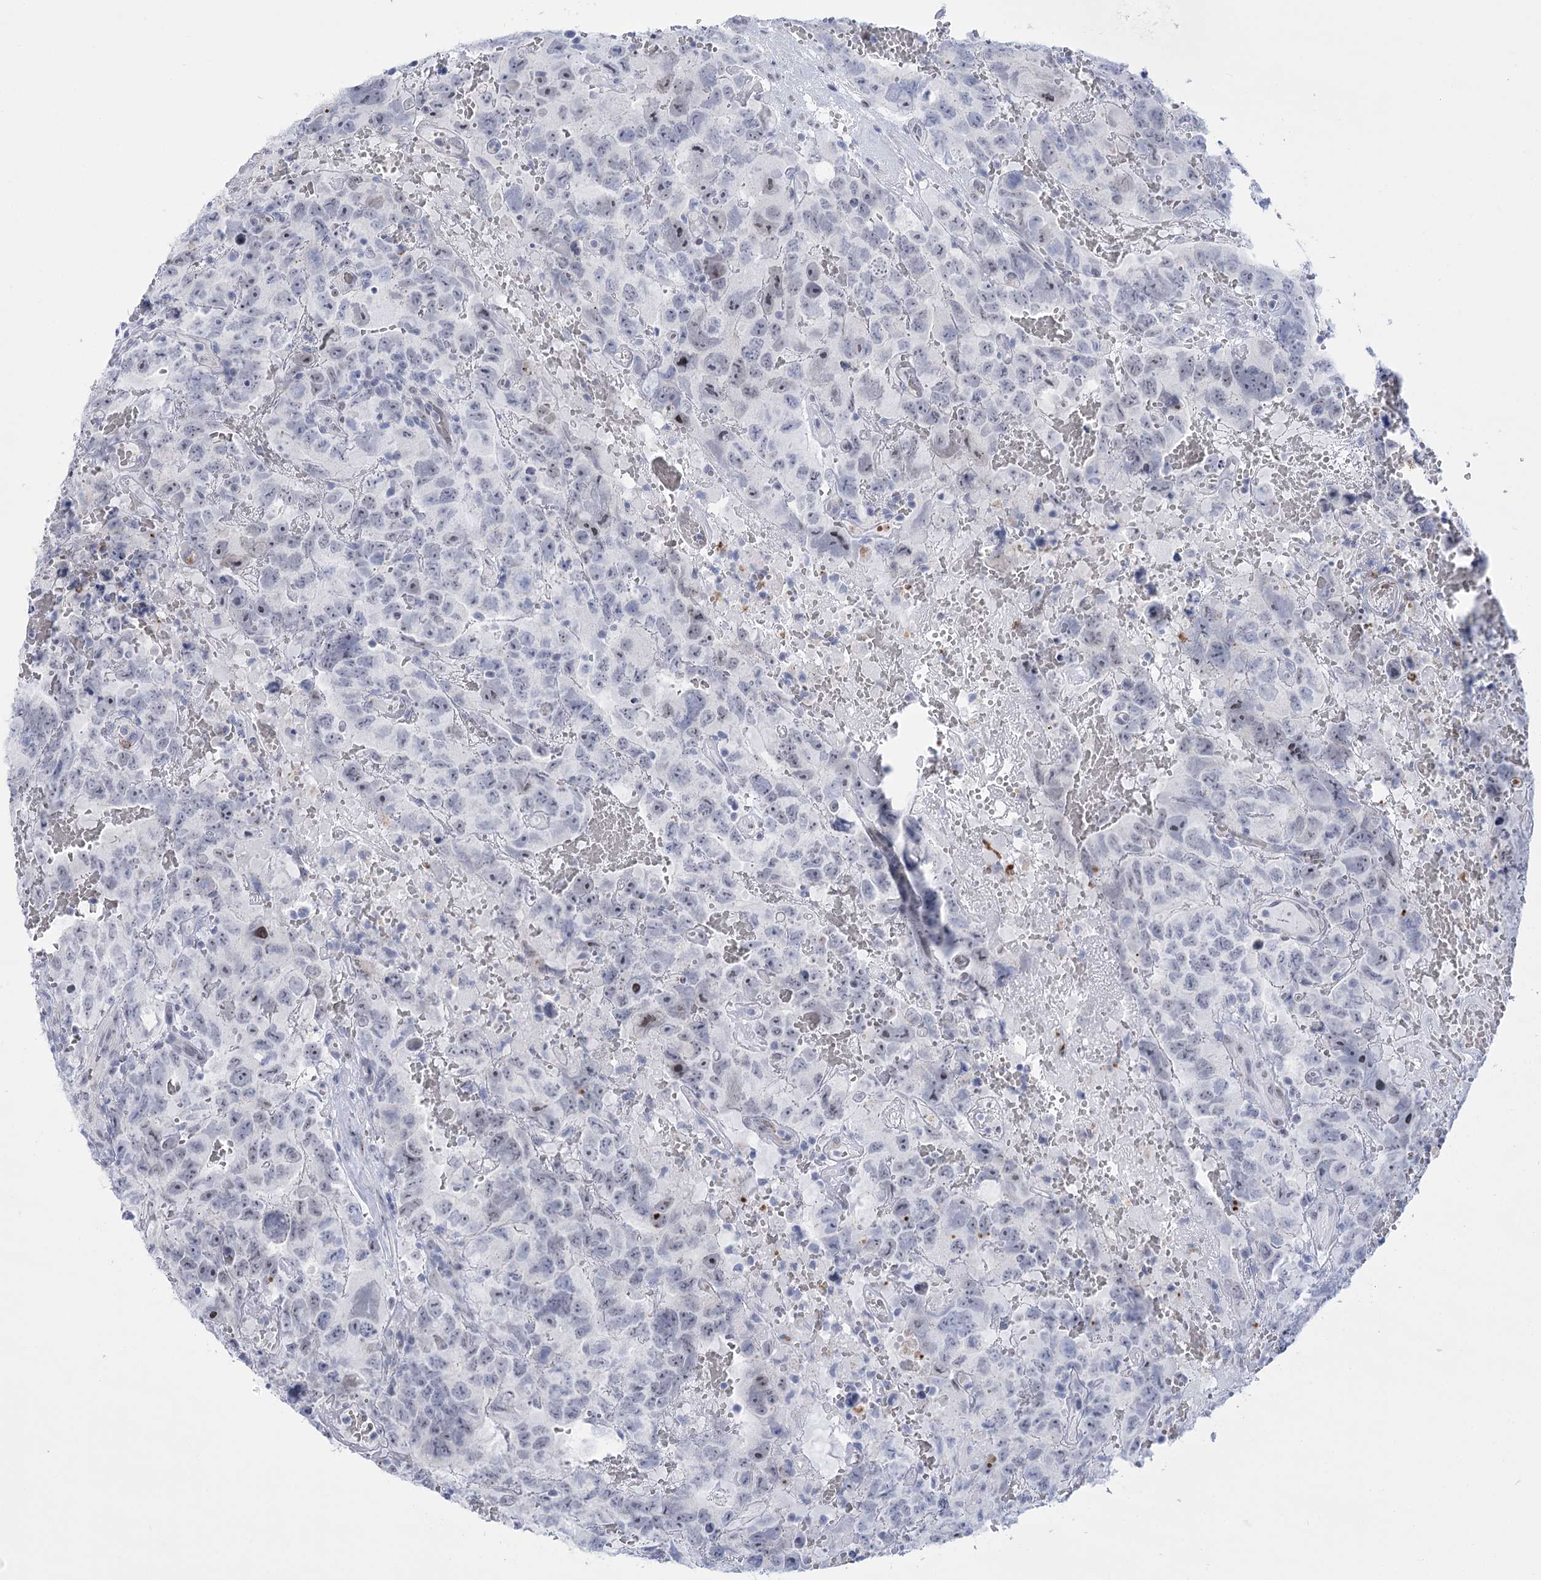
{"staining": {"intensity": "weak", "quantity": "<25%", "location": "nuclear"}, "tissue": "testis cancer", "cell_type": "Tumor cells", "image_type": "cancer", "snomed": [{"axis": "morphology", "description": "Carcinoma, Embryonal, NOS"}, {"axis": "topography", "description": "Testis"}], "caption": "Immunohistochemistry photomicrograph of neoplastic tissue: human testis cancer (embryonal carcinoma) stained with DAB displays no significant protein expression in tumor cells.", "gene": "HORMAD1", "patient": {"sex": "male", "age": 45}}